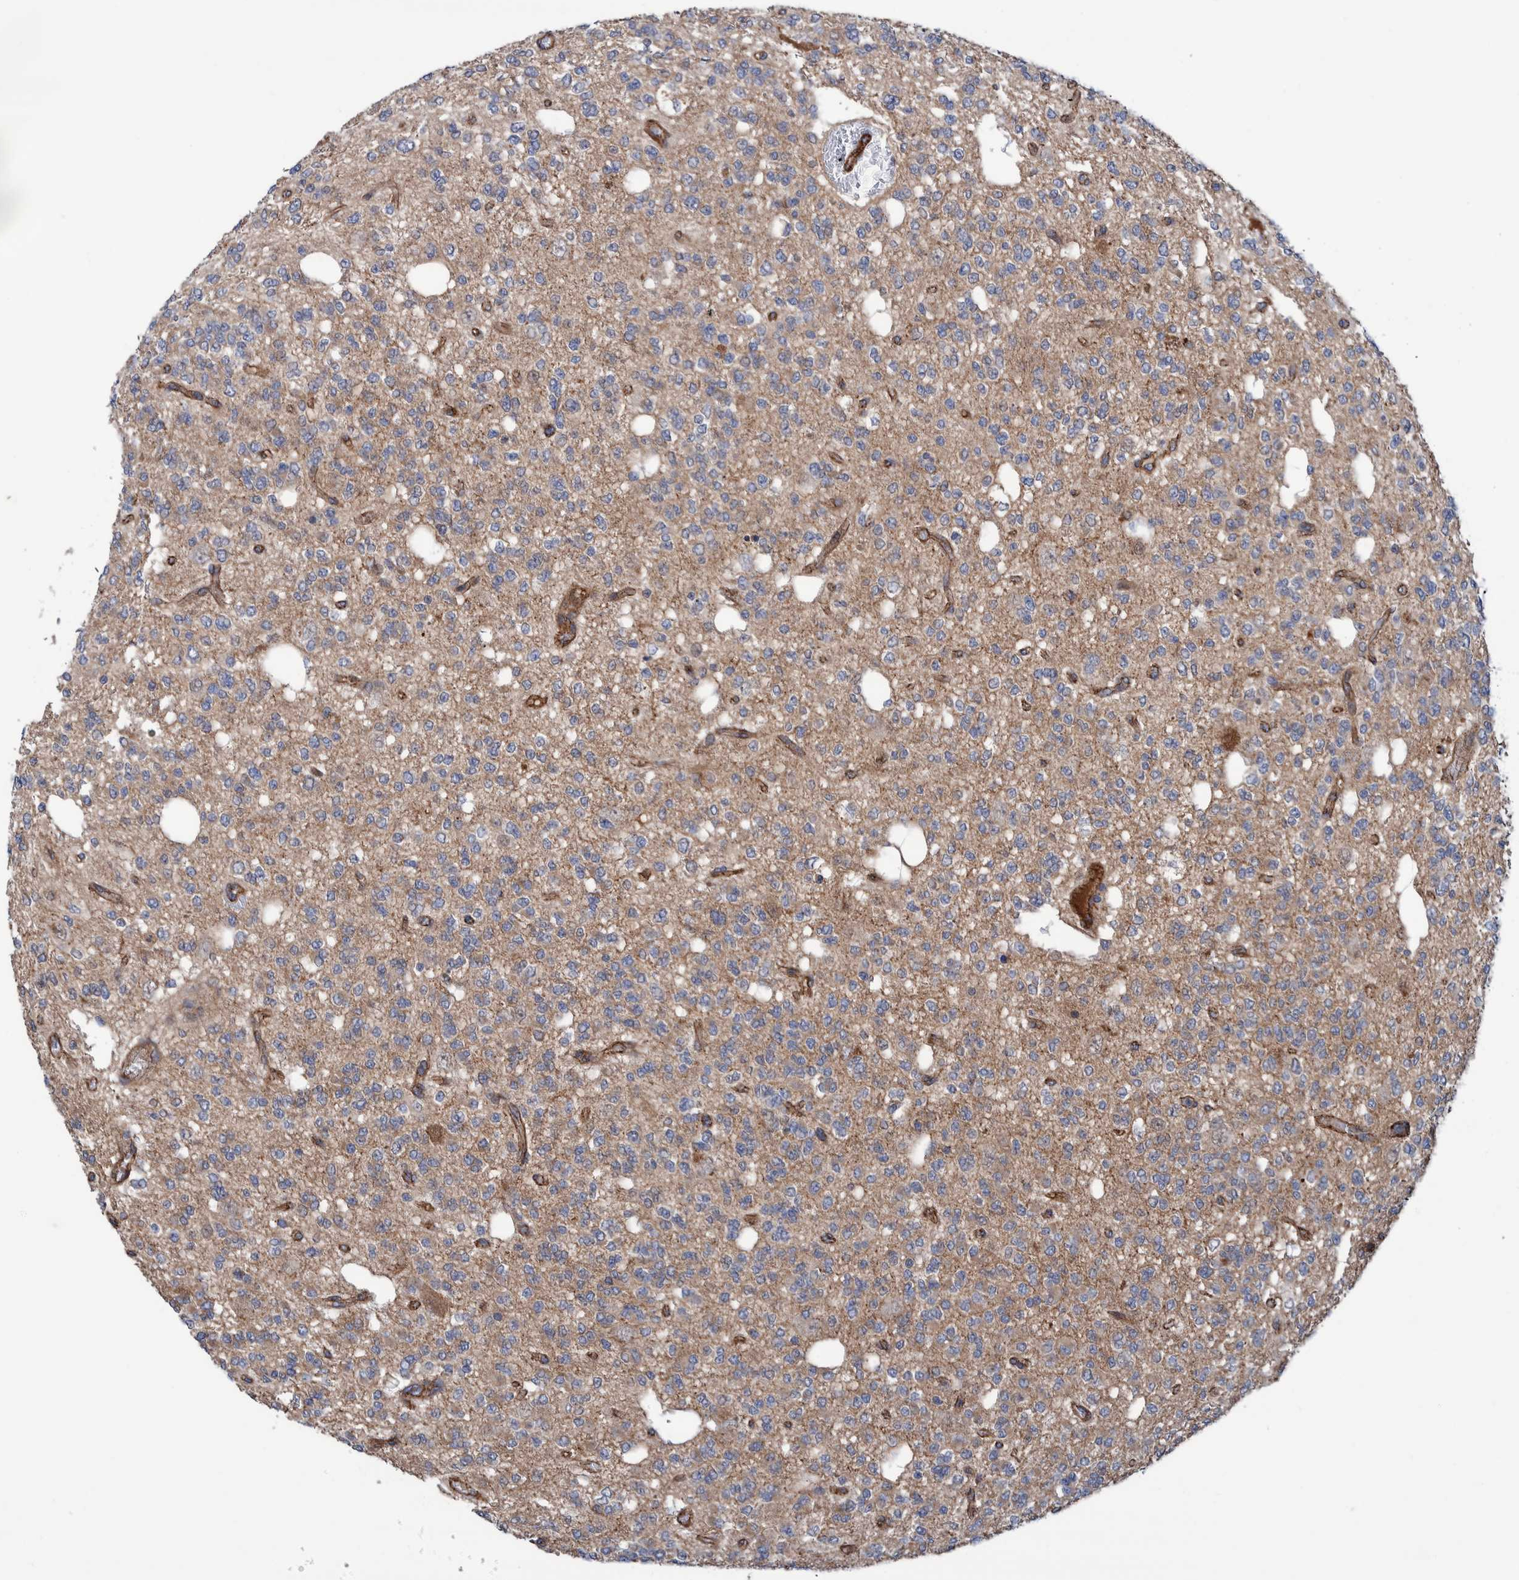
{"staining": {"intensity": "weak", "quantity": ">75%", "location": "cytoplasmic/membranous"}, "tissue": "glioma", "cell_type": "Tumor cells", "image_type": "cancer", "snomed": [{"axis": "morphology", "description": "Glioma, malignant, Low grade"}, {"axis": "topography", "description": "Brain"}], "caption": "Low-grade glioma (malignant) stained with a protein marker reveals weak staining in tumor cells.", "gene": "SLC25A10", "patient": {"sex": "male", "age": 38}}